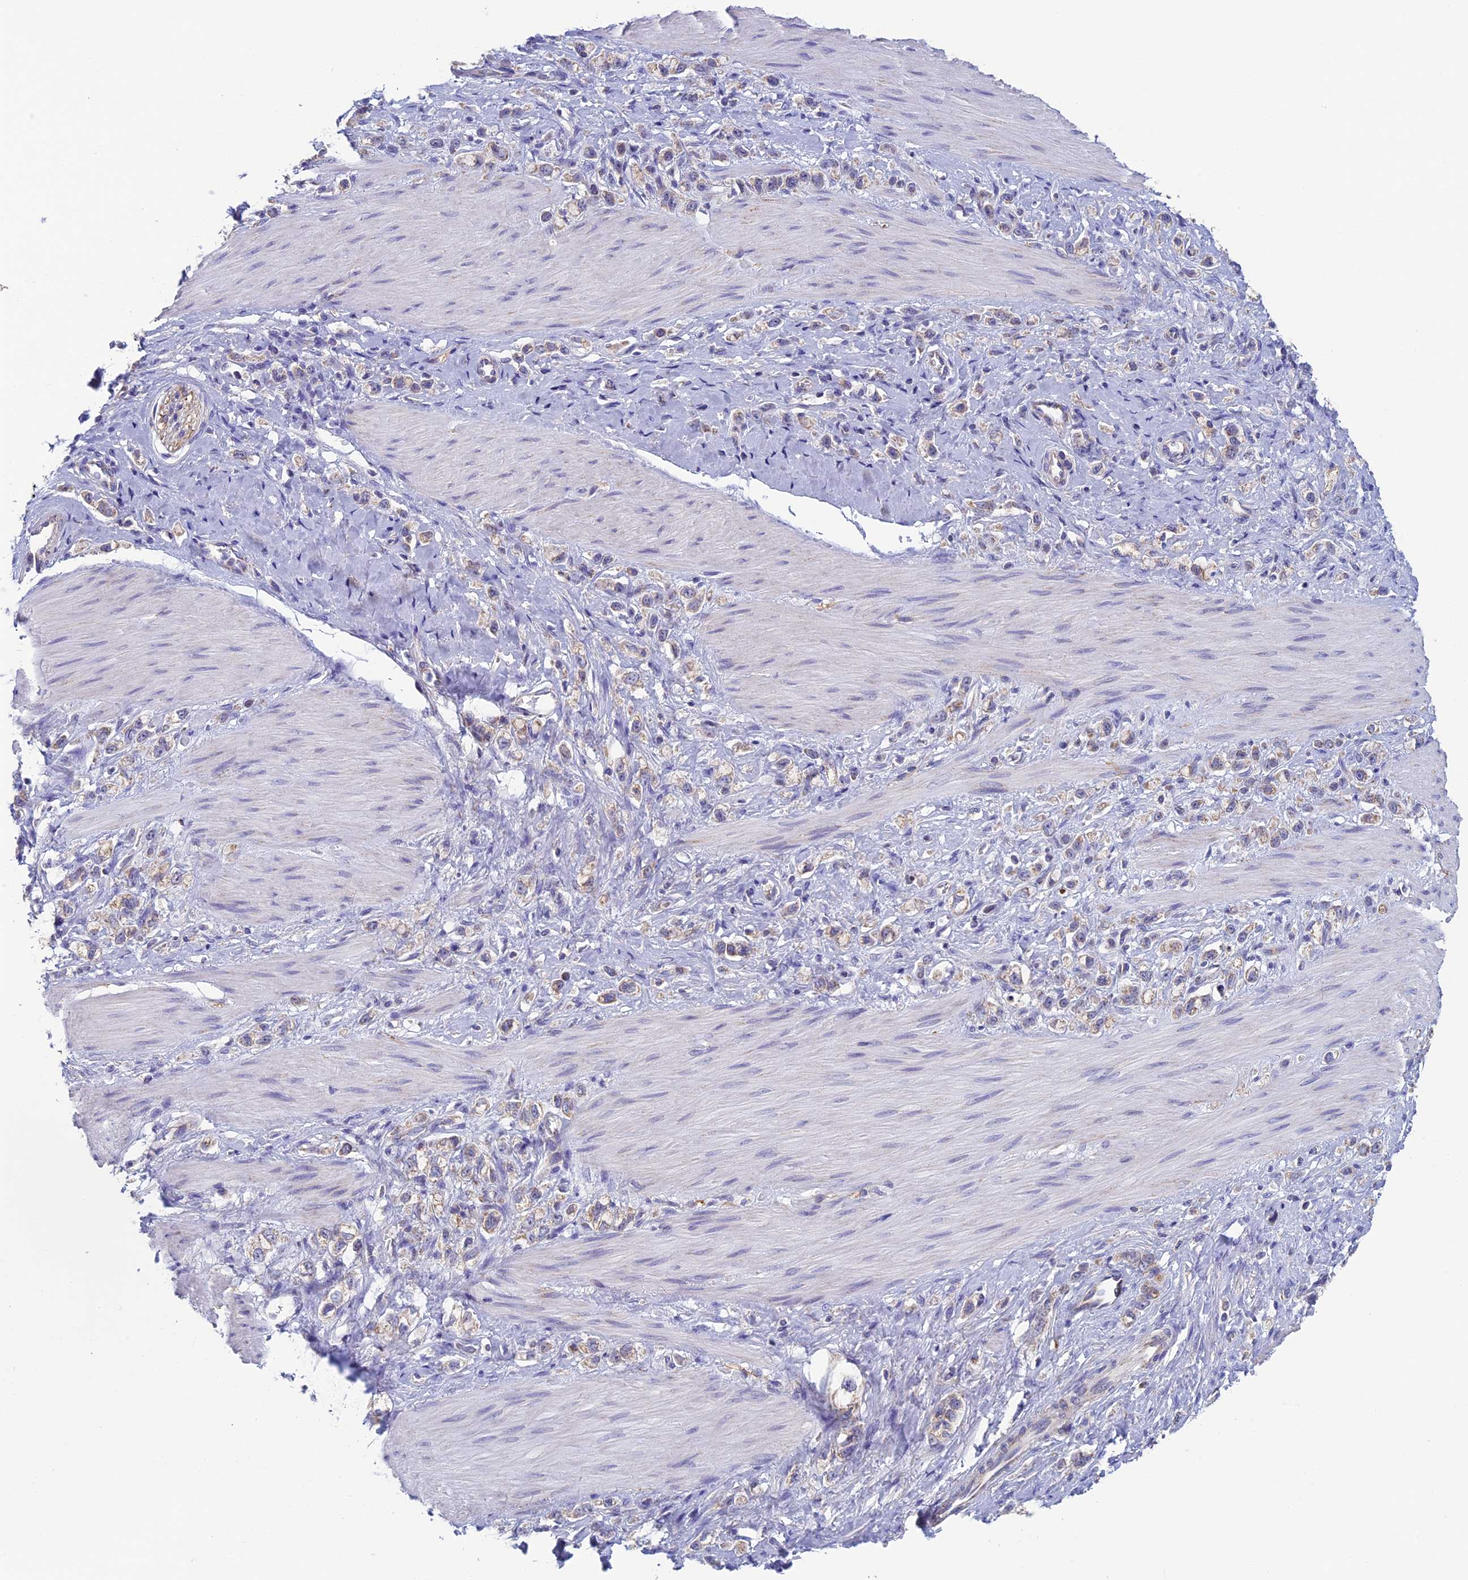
{"staining": {"intensity": "weak", "quantity": "<25%", "location": "cytoplasmic/membranous"}, "tissue": "stomach cancer", "cell_type": "Tumor cells", "image_type": "cancer", "snomed": [{"axis": "morphology", "description": "Adenocarcinoma, NOS"}, {"axis": "topography", "description": "Stomach"}], "caption": "An IHC histopathology image of stomach cancer (adenocarcinoma) is shown. There is no staining in tumor cells of stomach cancer (adenocarcinoma). (DAB immunohistochemistry (IHC), high magnification).", "gene": "MFSD12", "patient": {"sex": "female", "age": 65}}